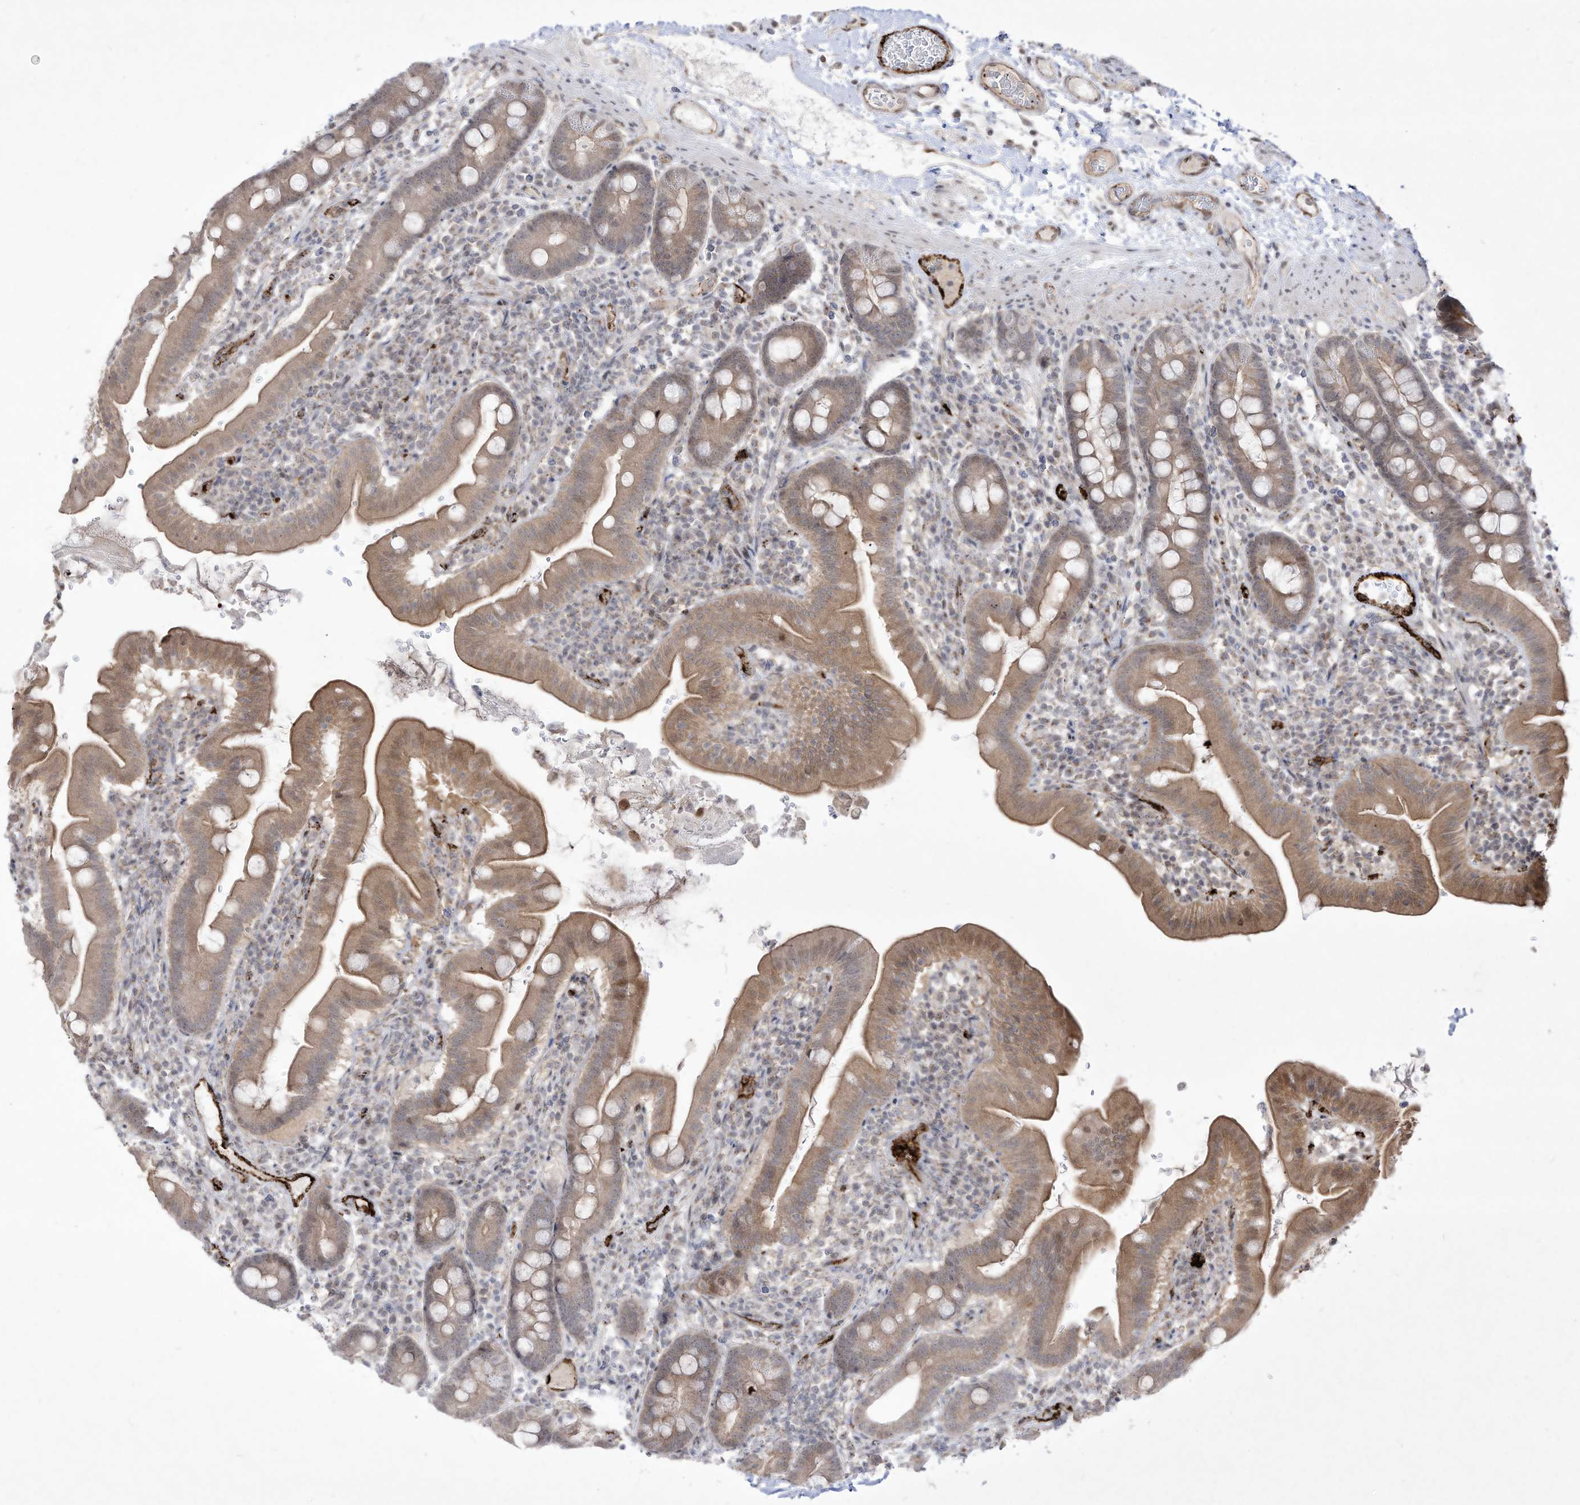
{"staining": {"intensity": "moderate", "quantity": "25%-75%", "location": "cytoplasmic/membranous"}, "tissue": "duodenum", "cell_type": "Glandular cells", "image_type": "normal", "snomed": [{"axis": "morphology", "description": "Normal tissue, NOS"}, {"axis": "morphology", "description": "Adenocarcinoma, NOS"}, {"axis": "topography", "description": "Pancreas"}, {"axis": "topography", "description": "Duodenum"}], "caption": "Approximately 25%-75% of glandular cells in benign human duodenum exhibit moderate cytoplasmic/membranous protein positivity as visualized by brown immunohistochemical staining.", "gene": "ZGRF1", "patient": {"sex": "male", "age": 50}}